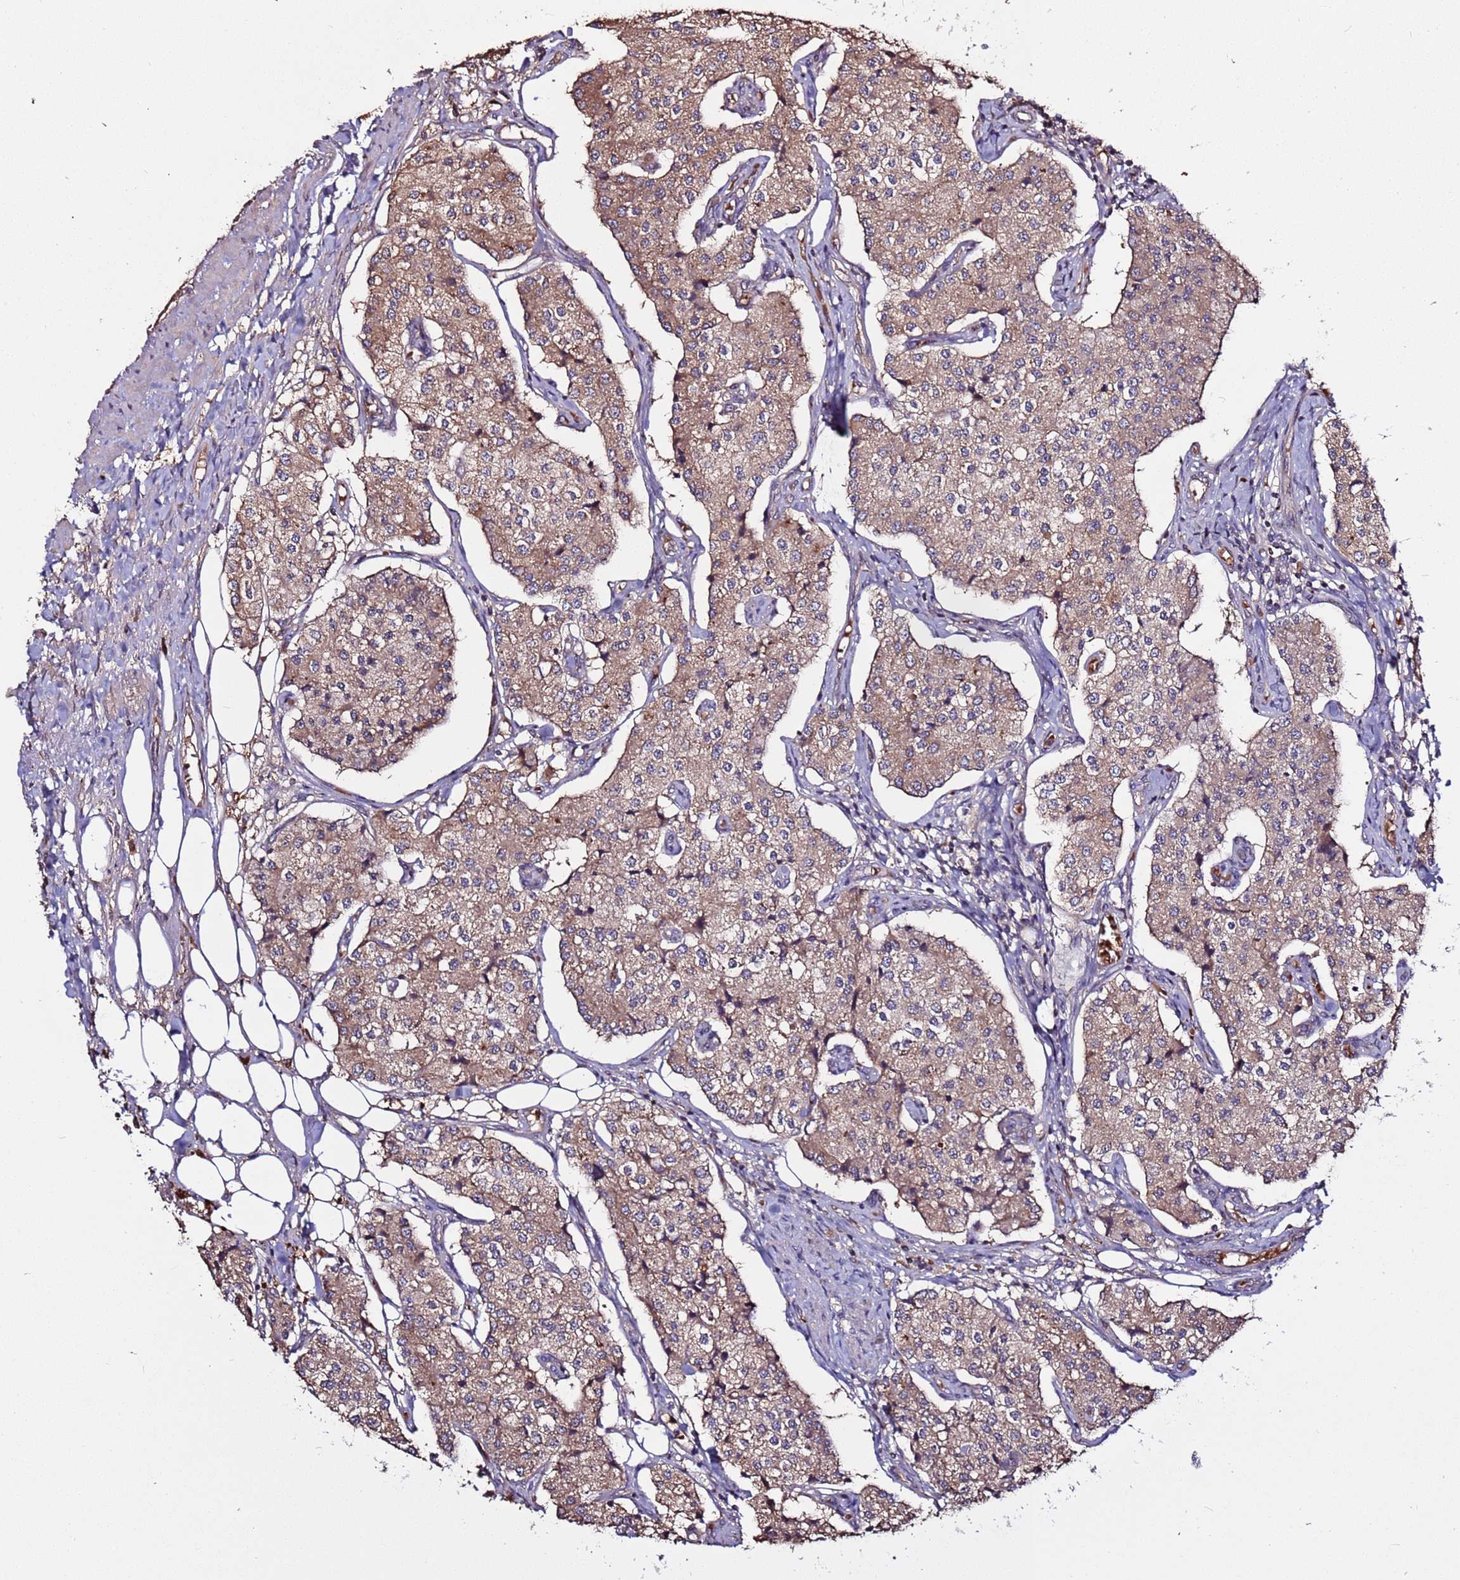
{"staining": {"intensity": "moderate", "quantity": ">75%", "location": "cytoplasmic/membranous"}, "tissue": "carcinoid", "cell_type": "Tumor cells", "image_type": "cancer", "snomed": [{"axis": "morphology", "description": "Carcinoid, malignant, NOS"}, {"axis": "topography", "description": "Colon"}], "caption": "Immunohistochemical staining of human carcinoid demonstrates medium levels of moderate cytoplasmic/membranous positivity in approximately >75% of tumor cells. The protein is stained brown, and the nuclei are stained in blue (DAB IHC with brightfield microscopy, high magnification).", "gene": "RPS15A", "patient": {"sex": "female", "age": 52}}